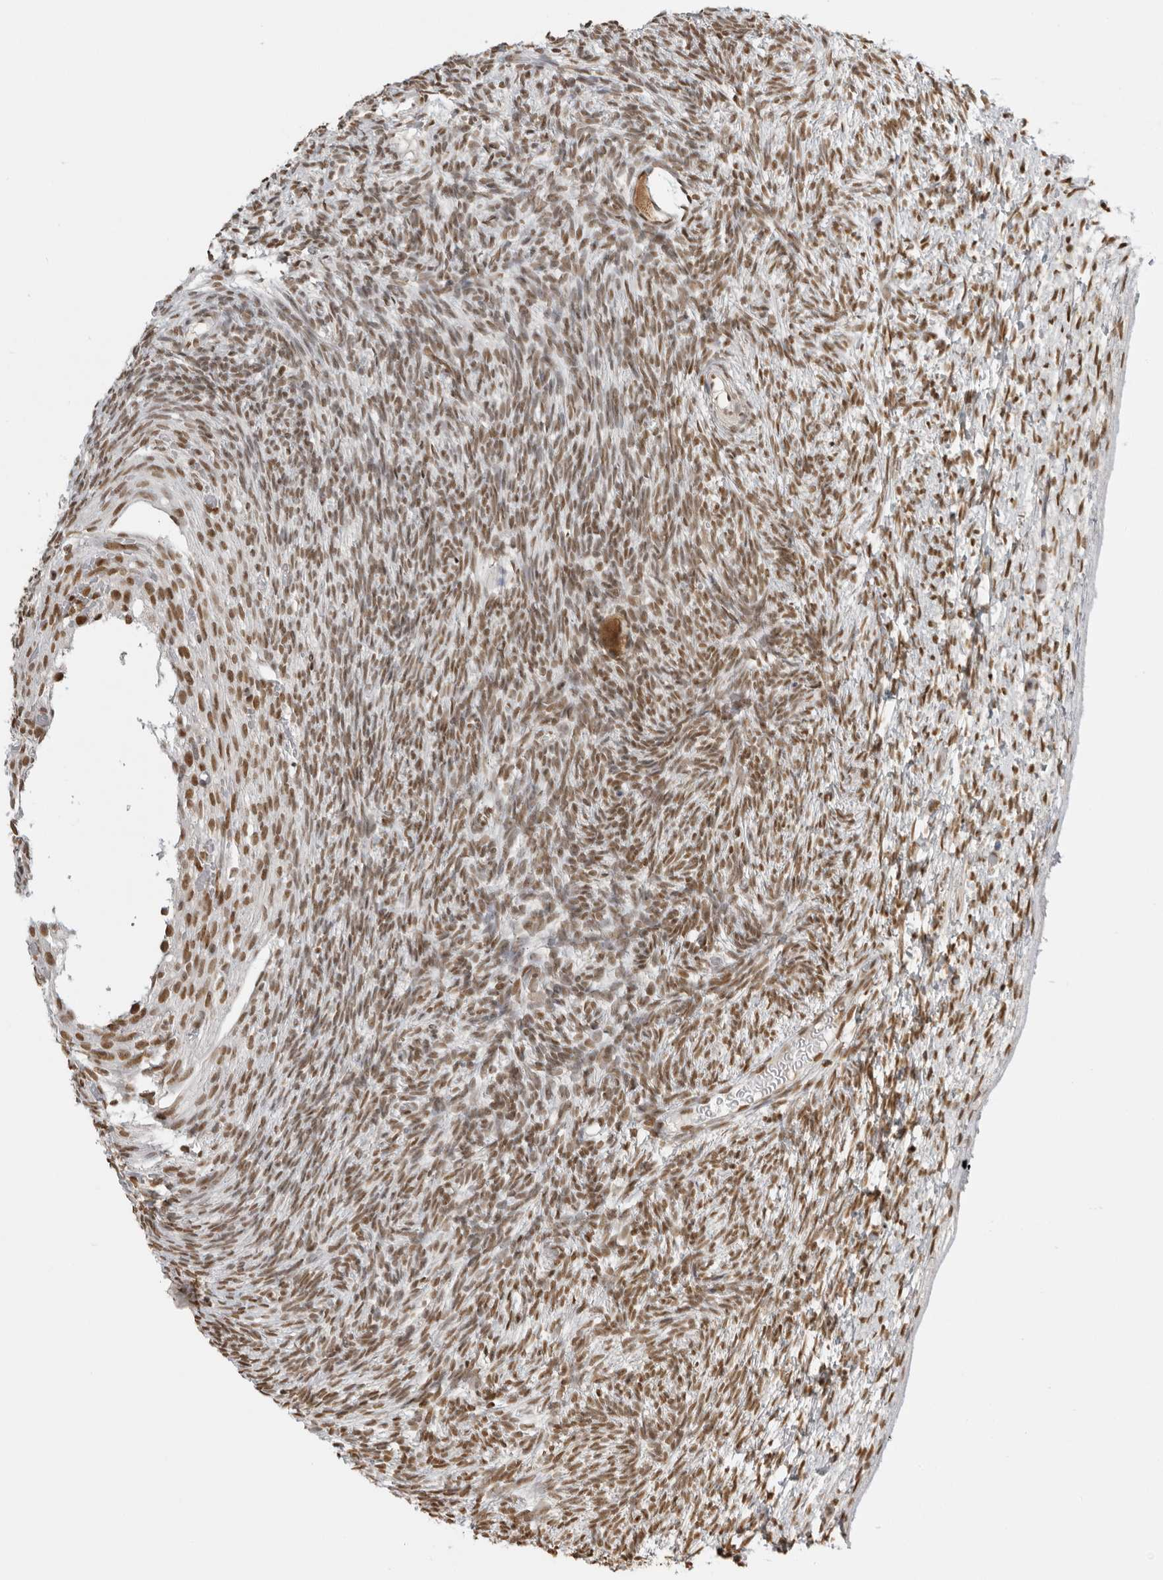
{"staining": {"intensity": "moderate", "quantity": ">75%", "location": "nuclear"}, "tissue": "ovary", "cell_type": "Follicle cells", "image_type": "normal", "snomed": [{"axis": "morphology", "description": "Normal tissue, NOS"}, {"axis": "topography", "description": "Ovary"}], "caption": "Brown immunohistochemical staining in normal ovary exhibits moderate nuclear staining in about >75% of follicle cells. (IHC, brightfield microscopy, high magnification).", "gene": "RPA2", "patient": {"sex": "female", "age": 34}}